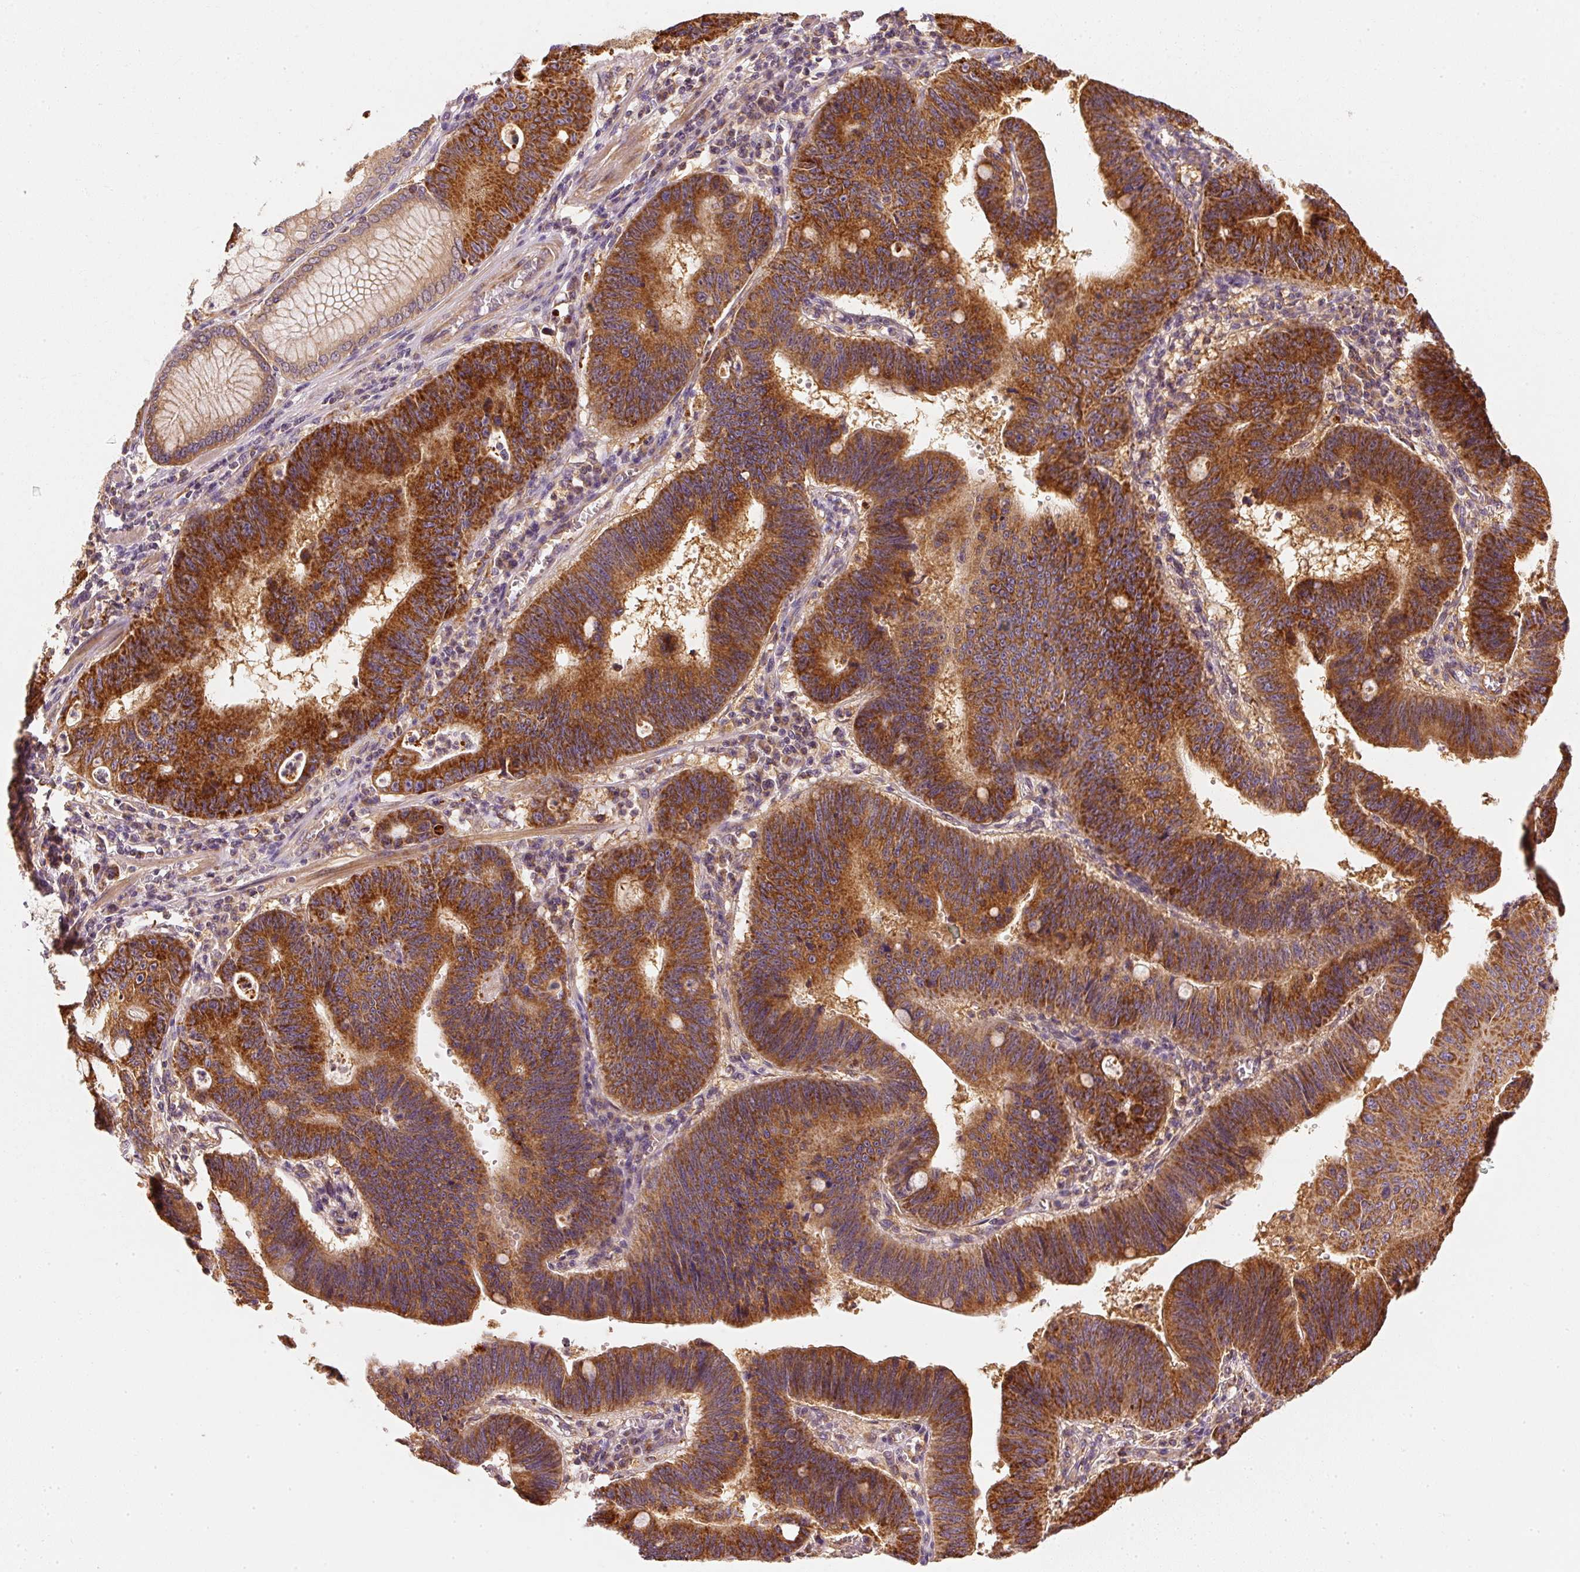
{"staining": {"intensity": "strong", "quantity": ">75%", "location": "cytoplasmic/membranous"}, "tissue": "stomach cancer", "cell_type": "Tumor cells", "image_type": "cancer", "snomed": [{"axis": "morphology", "description": "Adenocarcinoma, NOS"}, {"axis": "topography", "description": "Stomach"}], "caption": "Adenocarcinoma (stomach) was stained to show a protein in brown. There is high levels of strong cytoplasmic/membranous expression in approximately >75% of tumor cells. (DAB IHC, brown staining for protein, blue staining for nuclei).", "gene": "TOMM40", "patient": {"sex": "male", "age": 59}}